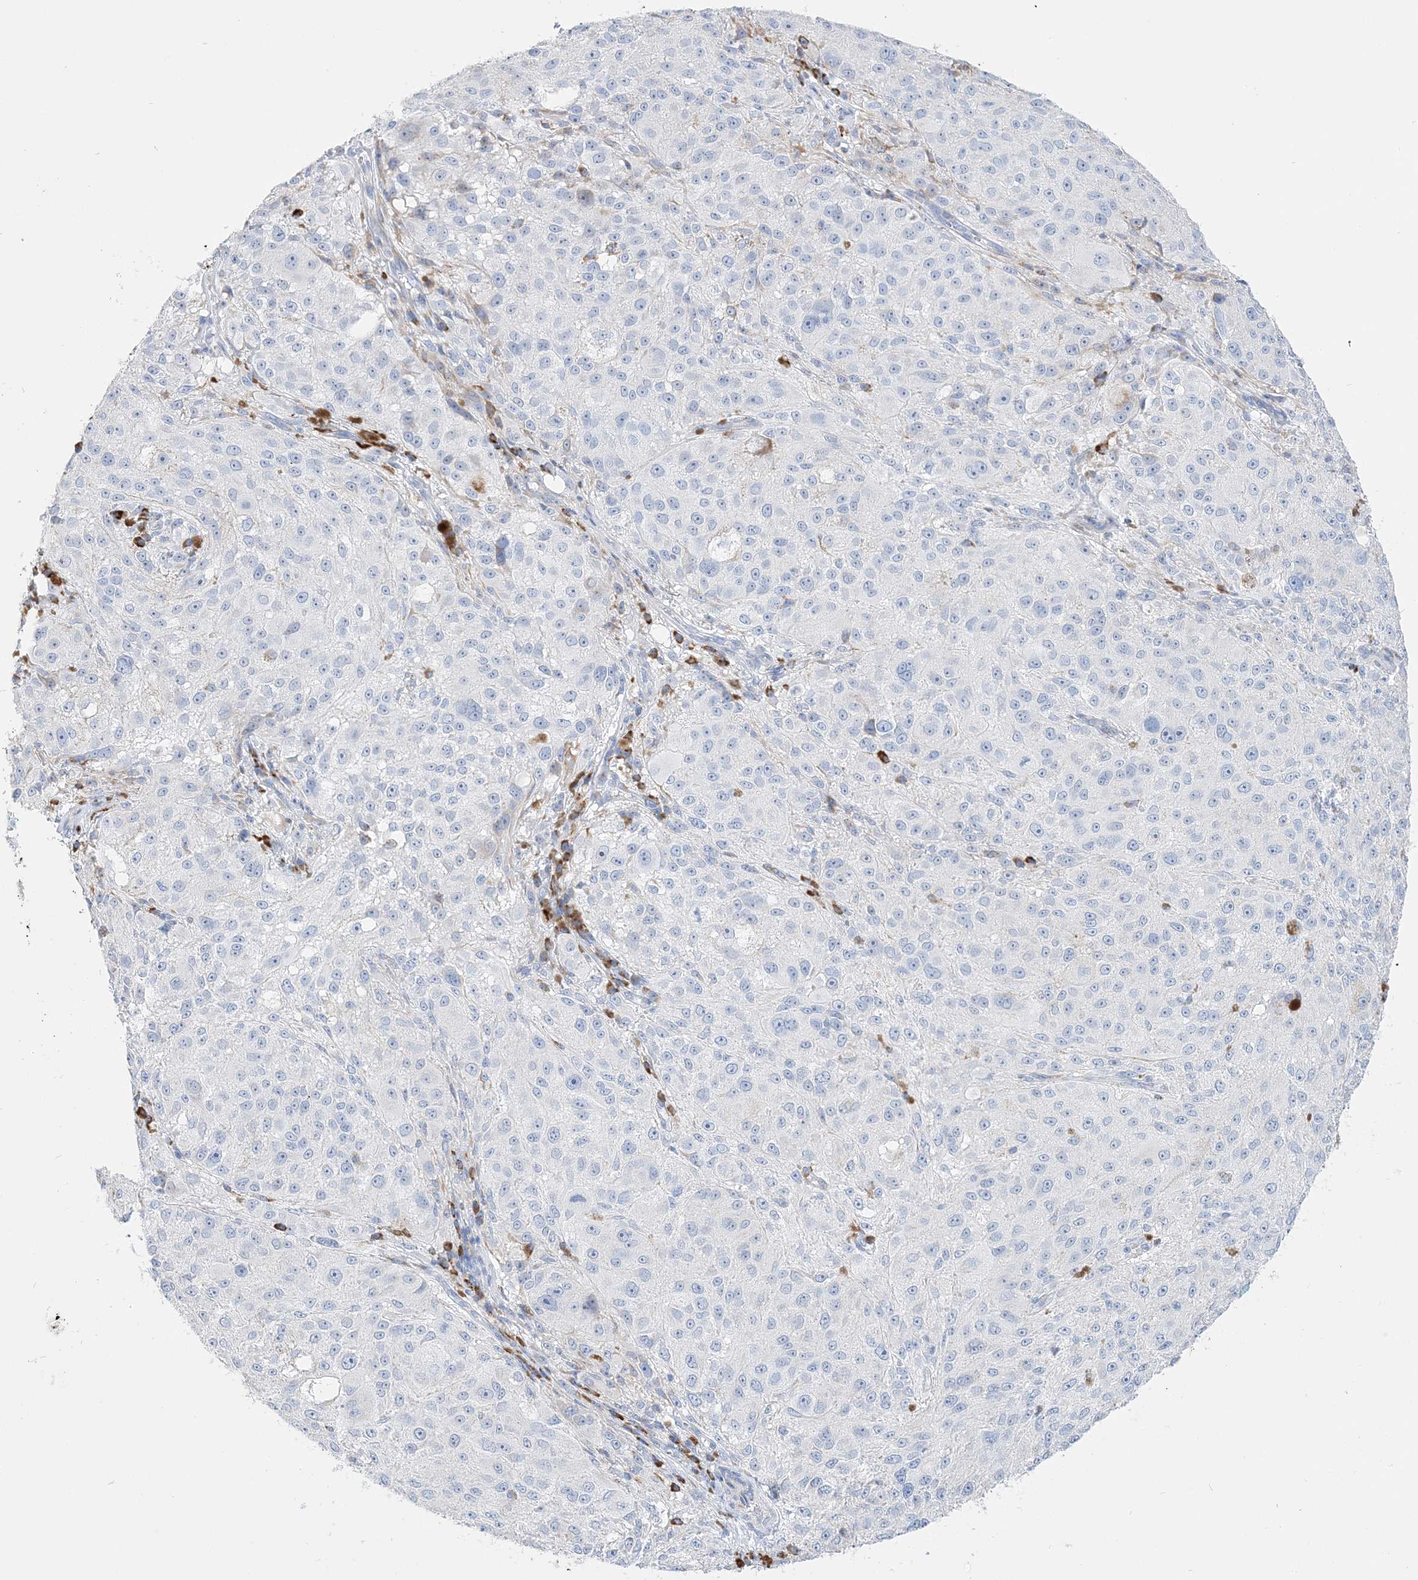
{"staining": {"intensity": "negative", "quantity": "none", "location": "none"}, "tissue": "melanoma", "cell_type": "Tumor cells", "image_type": "cancer", "snomed": [{"axis": "morphology", "description": "Necrosis, NOS"}, {"axis": "morphology", "description": "Malignant melanoma, NOS"}, {"axis": "topography", "description": "Skin"}], "caption": "This image is of melanoma stained with immunohistochemistry (IHC) to label a protein in brown with the nuclei are counter-stained blue. There is no positivity in tumor cells. (DAB immunohistochemistry with hematoxylin counter stain).", "gene": "TSPYL6", "patient": {"sex": "female", "age": 87}}